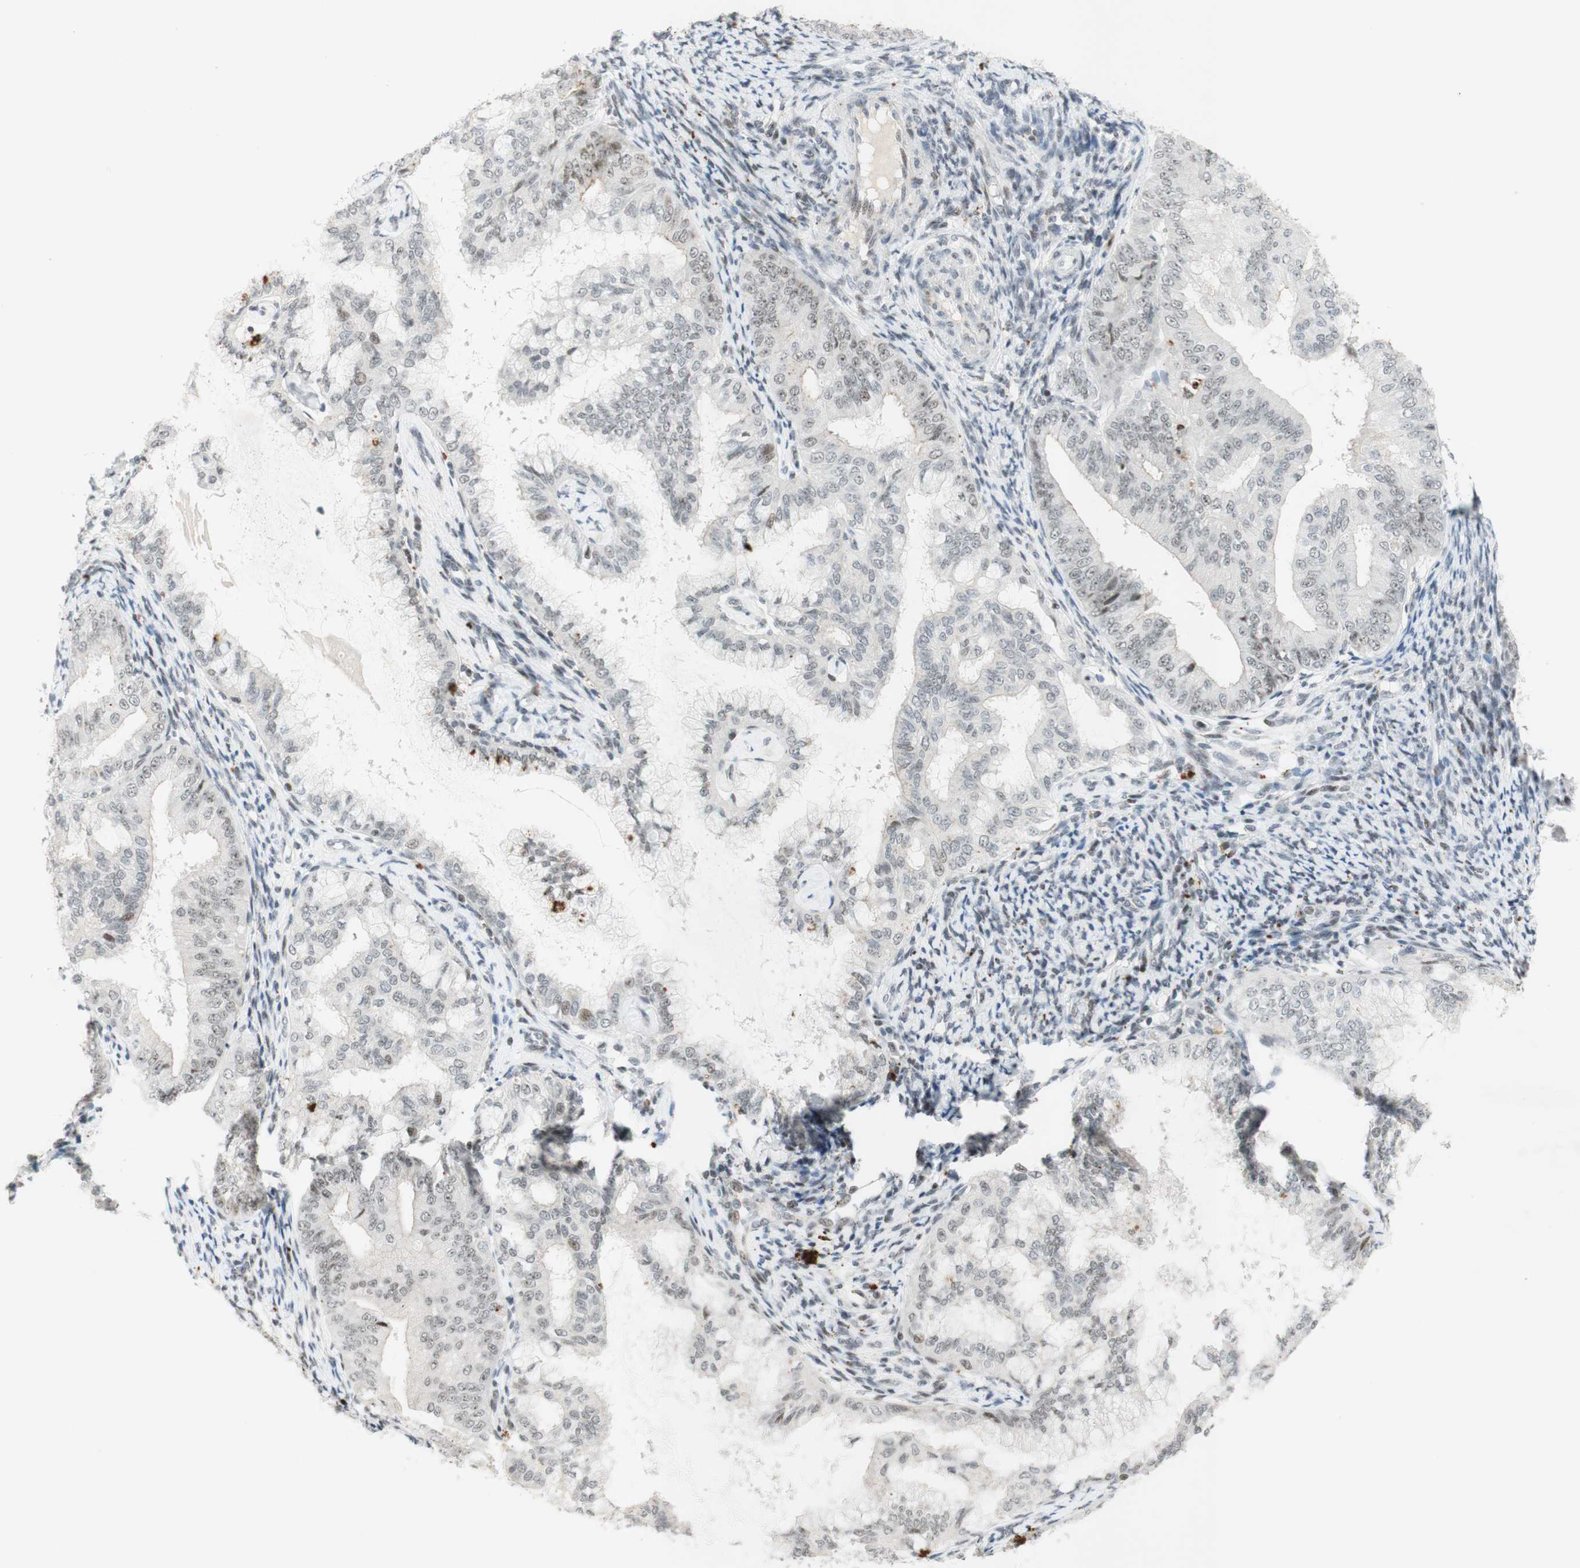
{"staining": {"intensity": "moderate", "quantity": ">75%", "location": "nuclear"}, "tissue": "endometrial cancer", "cell_type": "Tumor cells", "image_type": "cancer", "snomed": [{"axis": "morphology", "description": "Adenocarcinoma, NOS"}, {"axis": "topography", "description": "Endometrium"}], "caption": "Tumor cells demonstrate moderate nuclear staining in about >75% of cells in endometrial cancer.", "gene": "IRF1", "patient": {"sex": "female", "age": 63}}